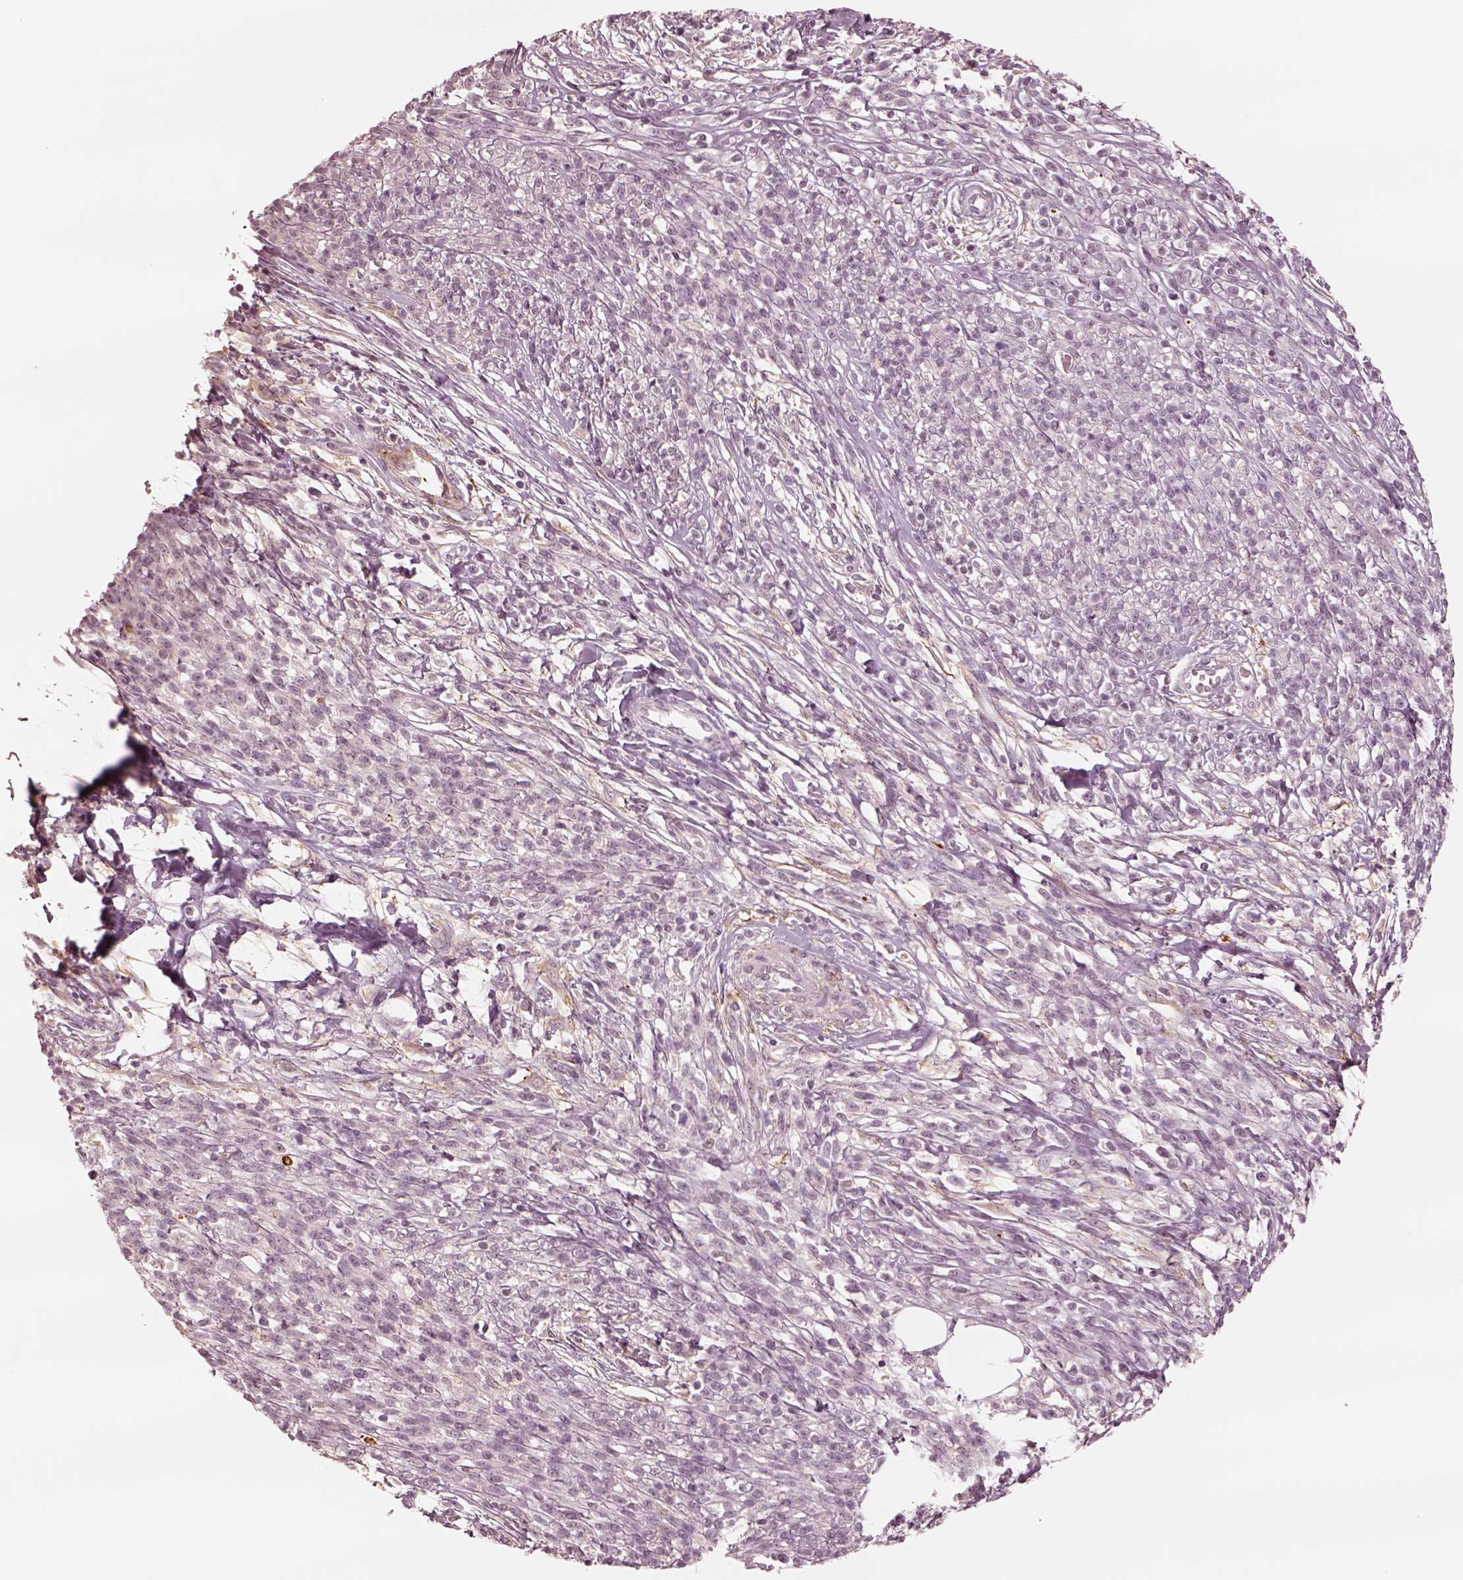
{"staining": {"intensity": "negative", "quantity": "none", "location": "none"}, "tissue": "melanoma", "cell_type": "Tumor cells", "image_type": "cancer", "snomed": [{"axis": "morphology", "description": "Malignant melanoma, NOS"}, {"axis": "topography", "description": "Skin"}, {"axis": "topography", "description": "Skin of trunk"}], "caption": "Photomicrograph shows no protein positivity in tumor cells of melanoma tissue.", "gene": "DNAAF9", "patient": {"sex": "male", "age": 74}}